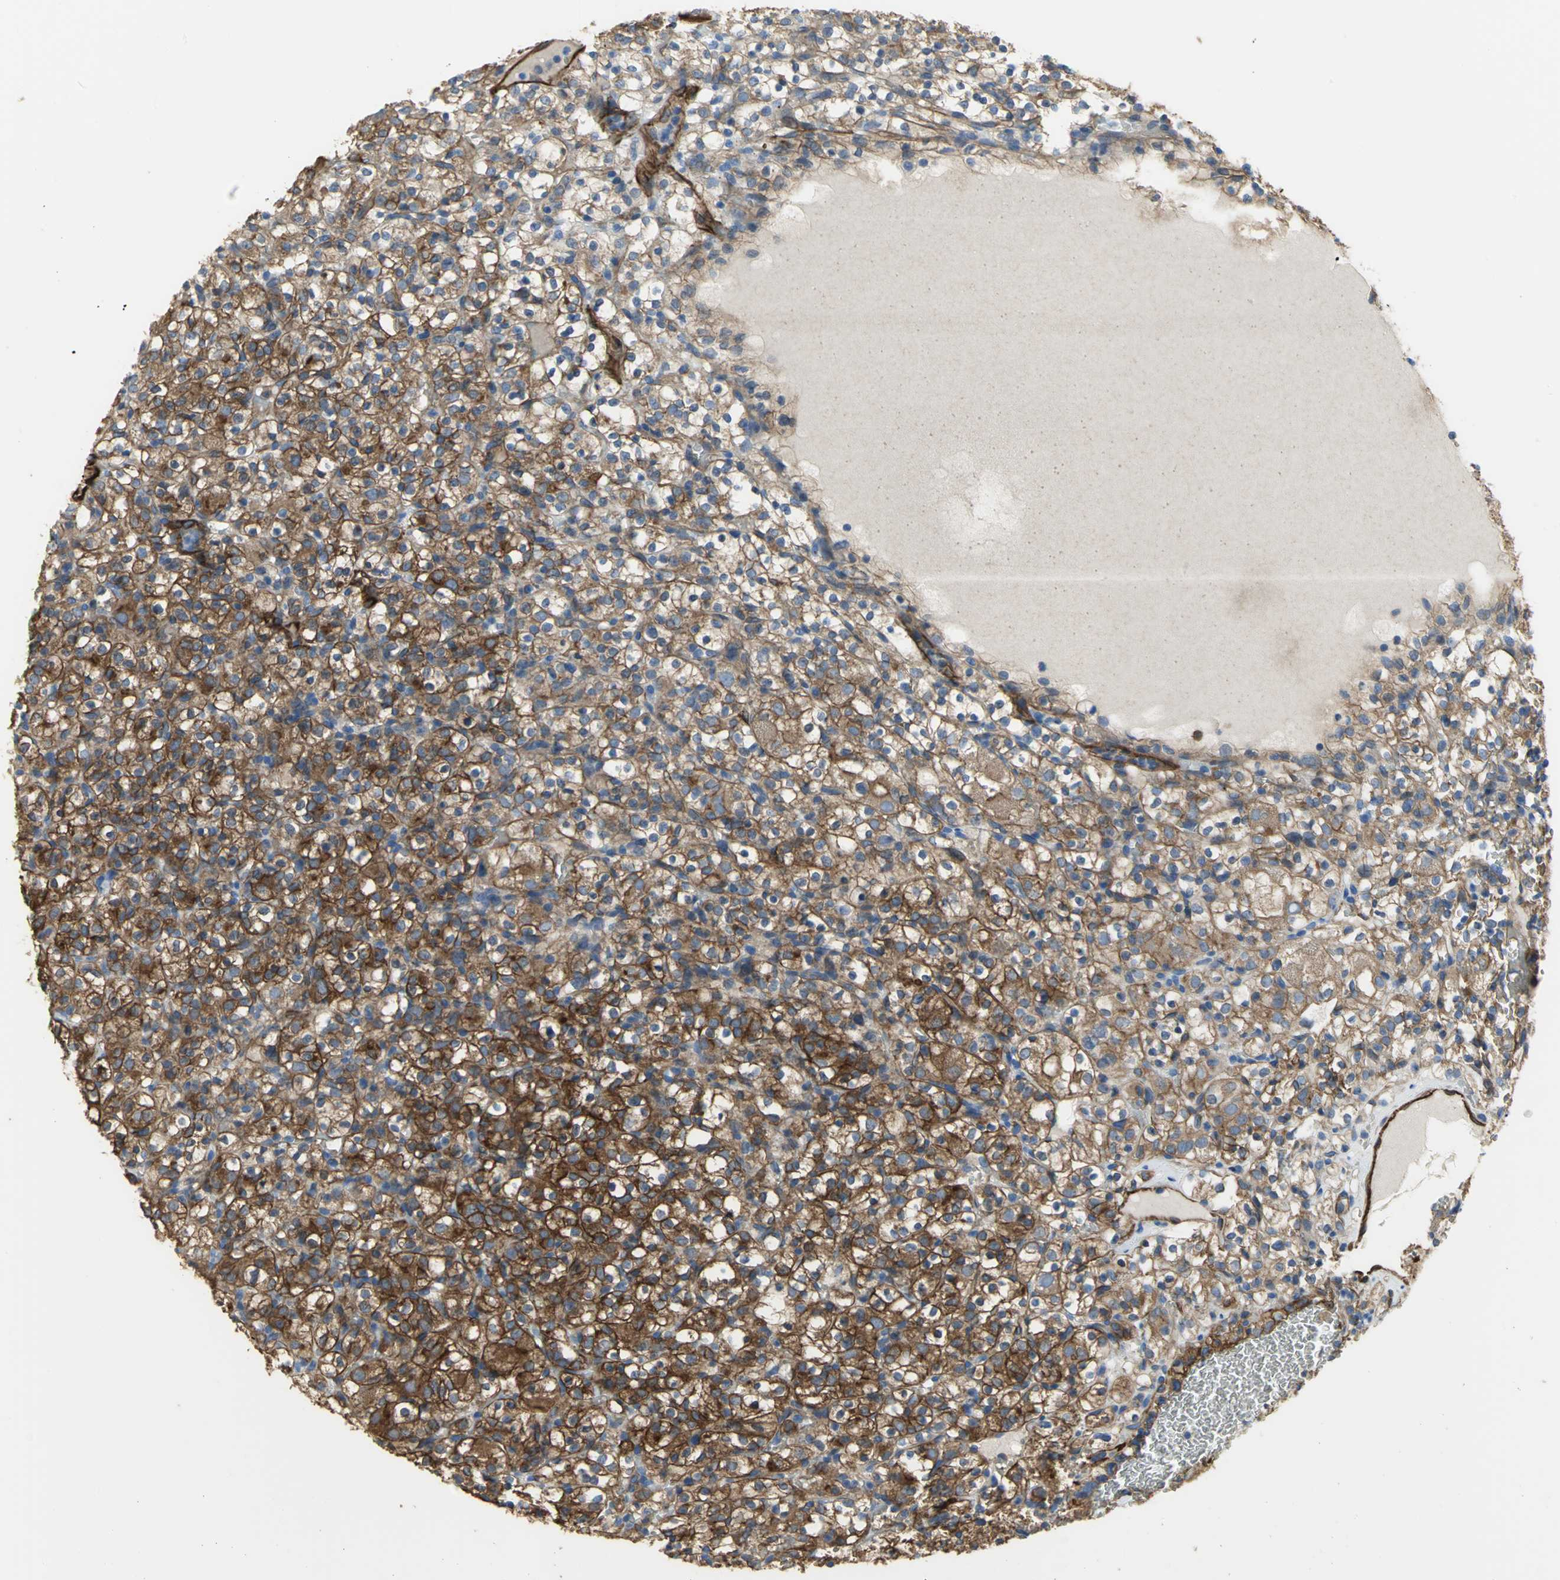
{"staining": {"intensity": "strong", "quantity": ">75%", "location": "cytoplasmic/membranous"}, "tissue": "renal cancer", "cell_type": "Tumor cells", "image_type": "cancer", "snomed": [{"axis": "morphology", "description": "Normal tissue, NOS"}, {"axis": "morphology", "description": "Adenocarcinoma, NOS"}, {"axis": "topography", "description": "Kidney"}], "caption": "Renal cancer (adenocarcinoma) tissue reveals strong cytoplasmic/membranous expression in approximately >75% of tumor cells, visualized by immunohistochemistry. The protein of interest is shown in brown color, while the nuclei are stained blue.", "gene": "FLNB", "patient": {"sex": "female", "age": 72}}